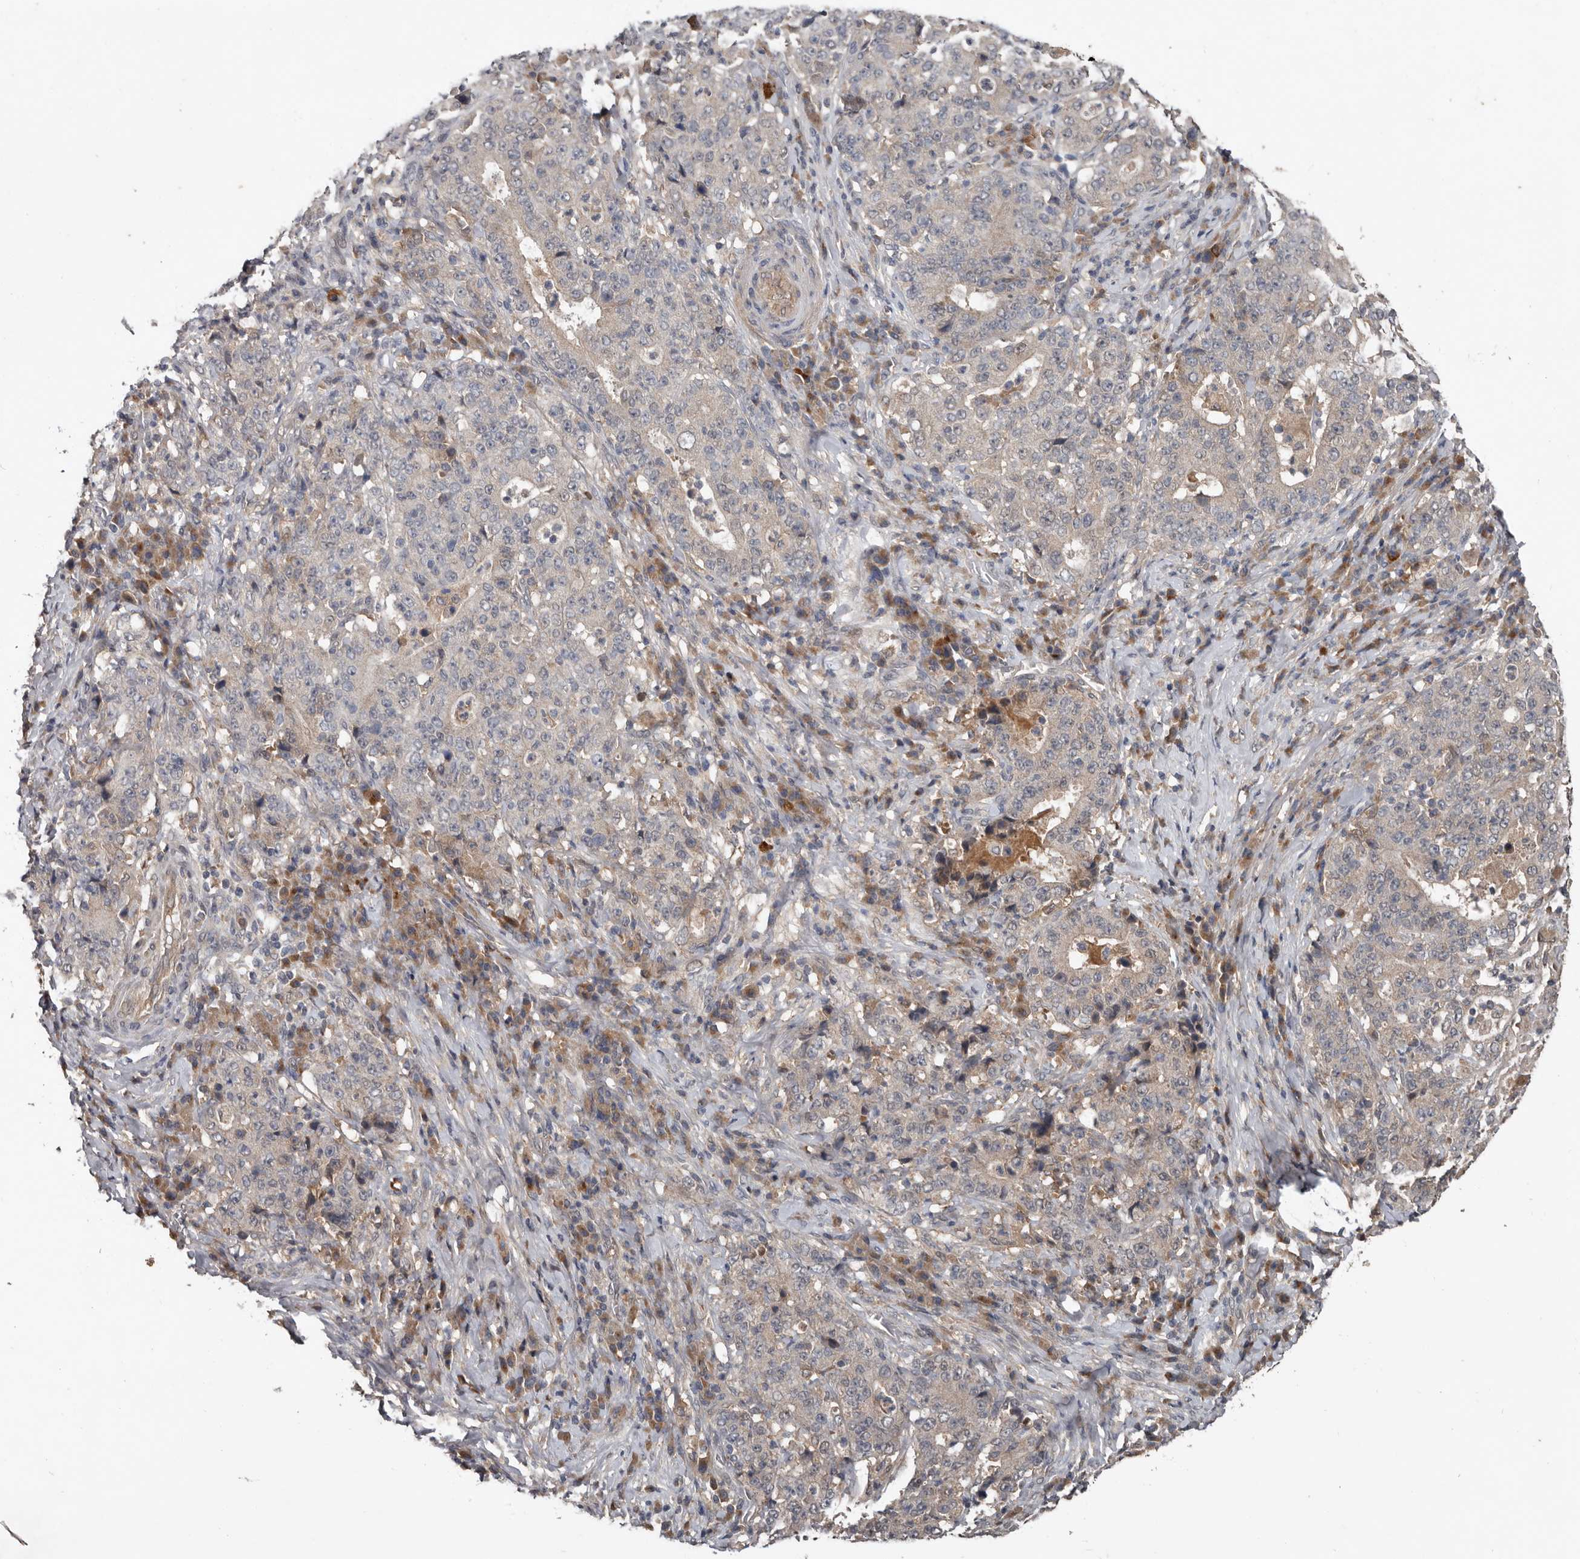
{"staining": {"intensity": "negative", "quantity": "none", "location": "none"}, "tissue": "stomach cancer", "cell_type": "Tumor cells", "image_type": "cancer", "snomed": [{"axis": "morphology", "description": "Normal tissue, NOS"}, {"axis": "morphology", "description": "Adenocarcinoma, NOS"}, {"axis": "topography", "description": "Stomach, upper"}, {"axis": "topography", "description": "Stomach"}], "caption": "Stomach cancer stained for a protein using IHC reveals no positivity tumor cells.", "gene": "DNAJB4", "patient": {"sex": "male", "age": 59}}